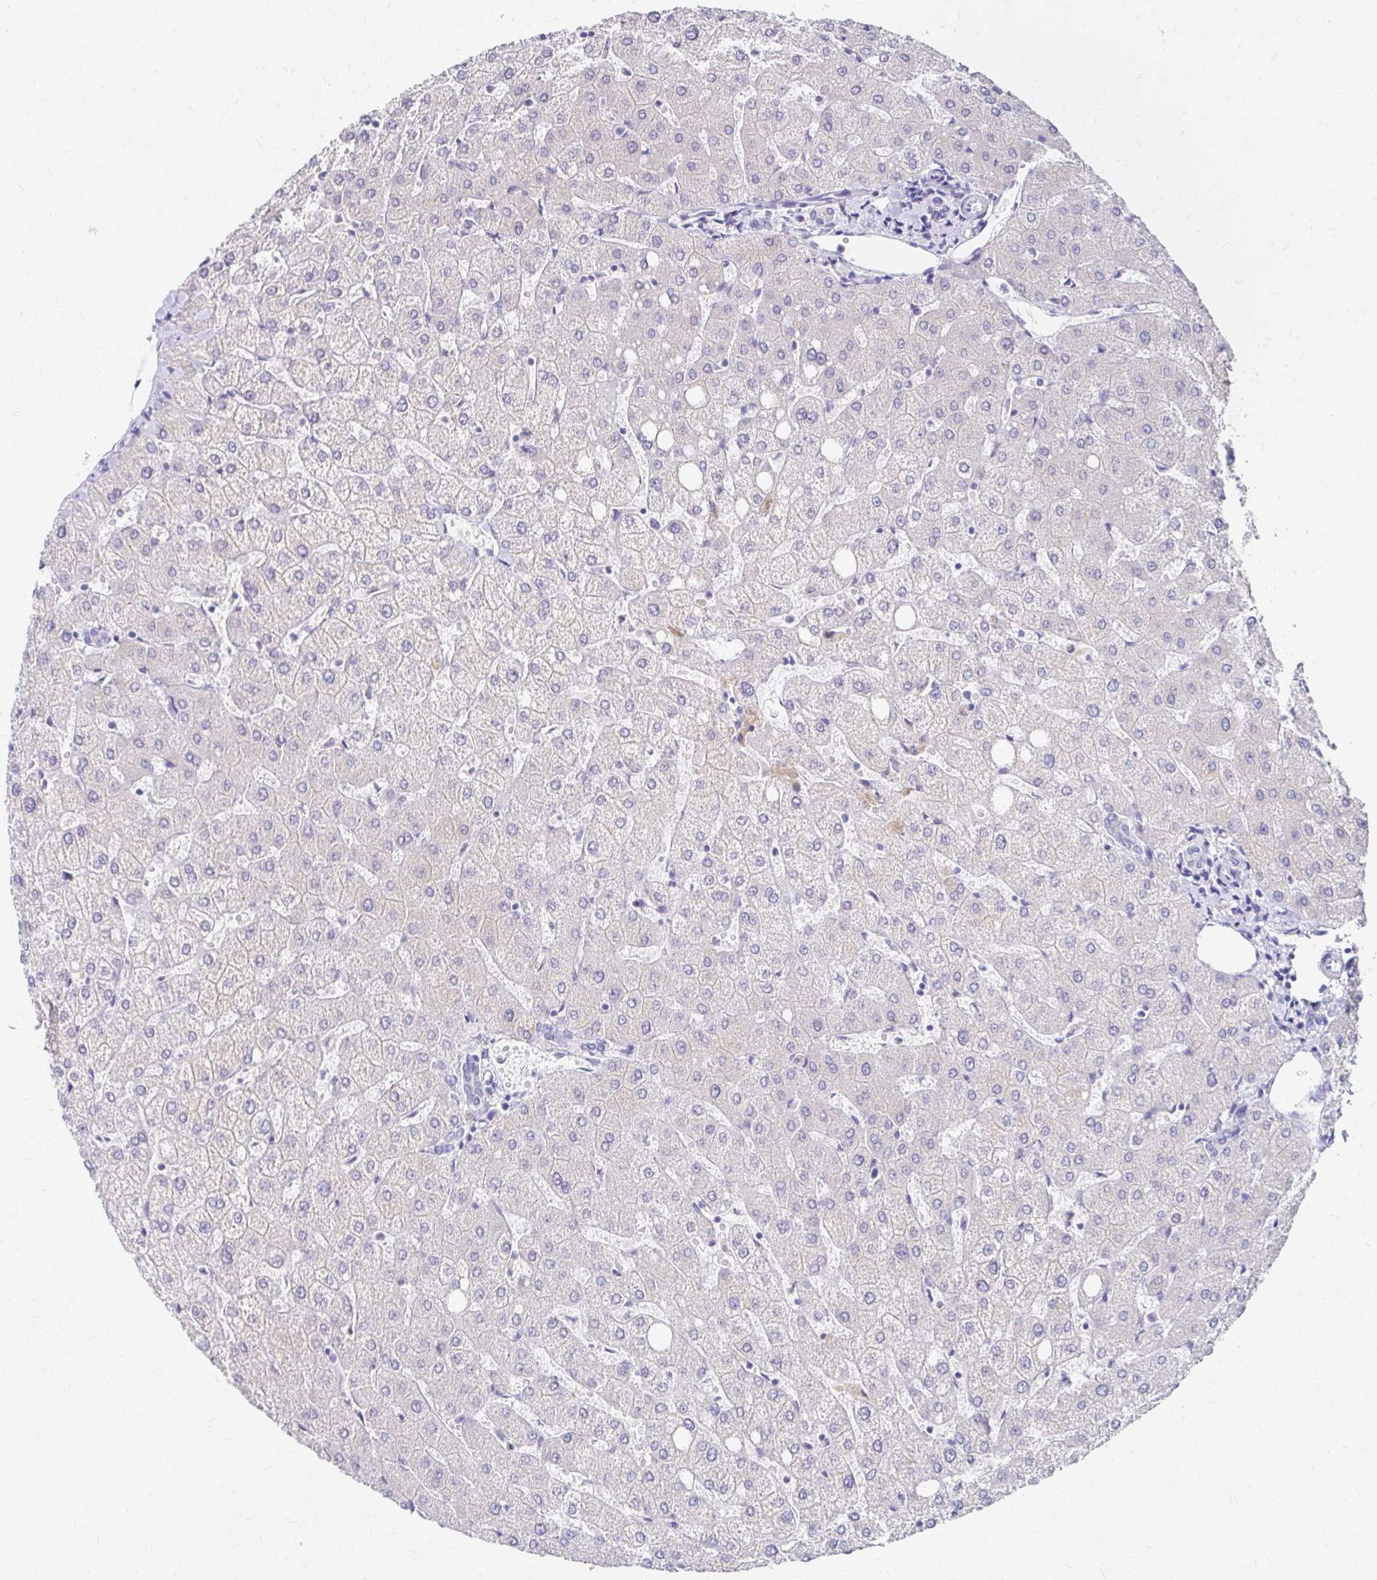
{"staining": {"intensity": "negative", "quantity": "none", "location": "none"}, "tissue": "liver", "cell_type": "Cholangiocytes", "image_type": "normal", "snomed": [{"axis": "morphology", "description": "Normal tissue, NOS"}, {"axis": "topography", "description": "Liver"}], "caption": "This is a photomicrograph of immunohistochemistry staining of benign liver, which shows no positivity in cholangiocytes.", "gene": "AZGP1", "patient": {"sex": "female", "age": 54}}